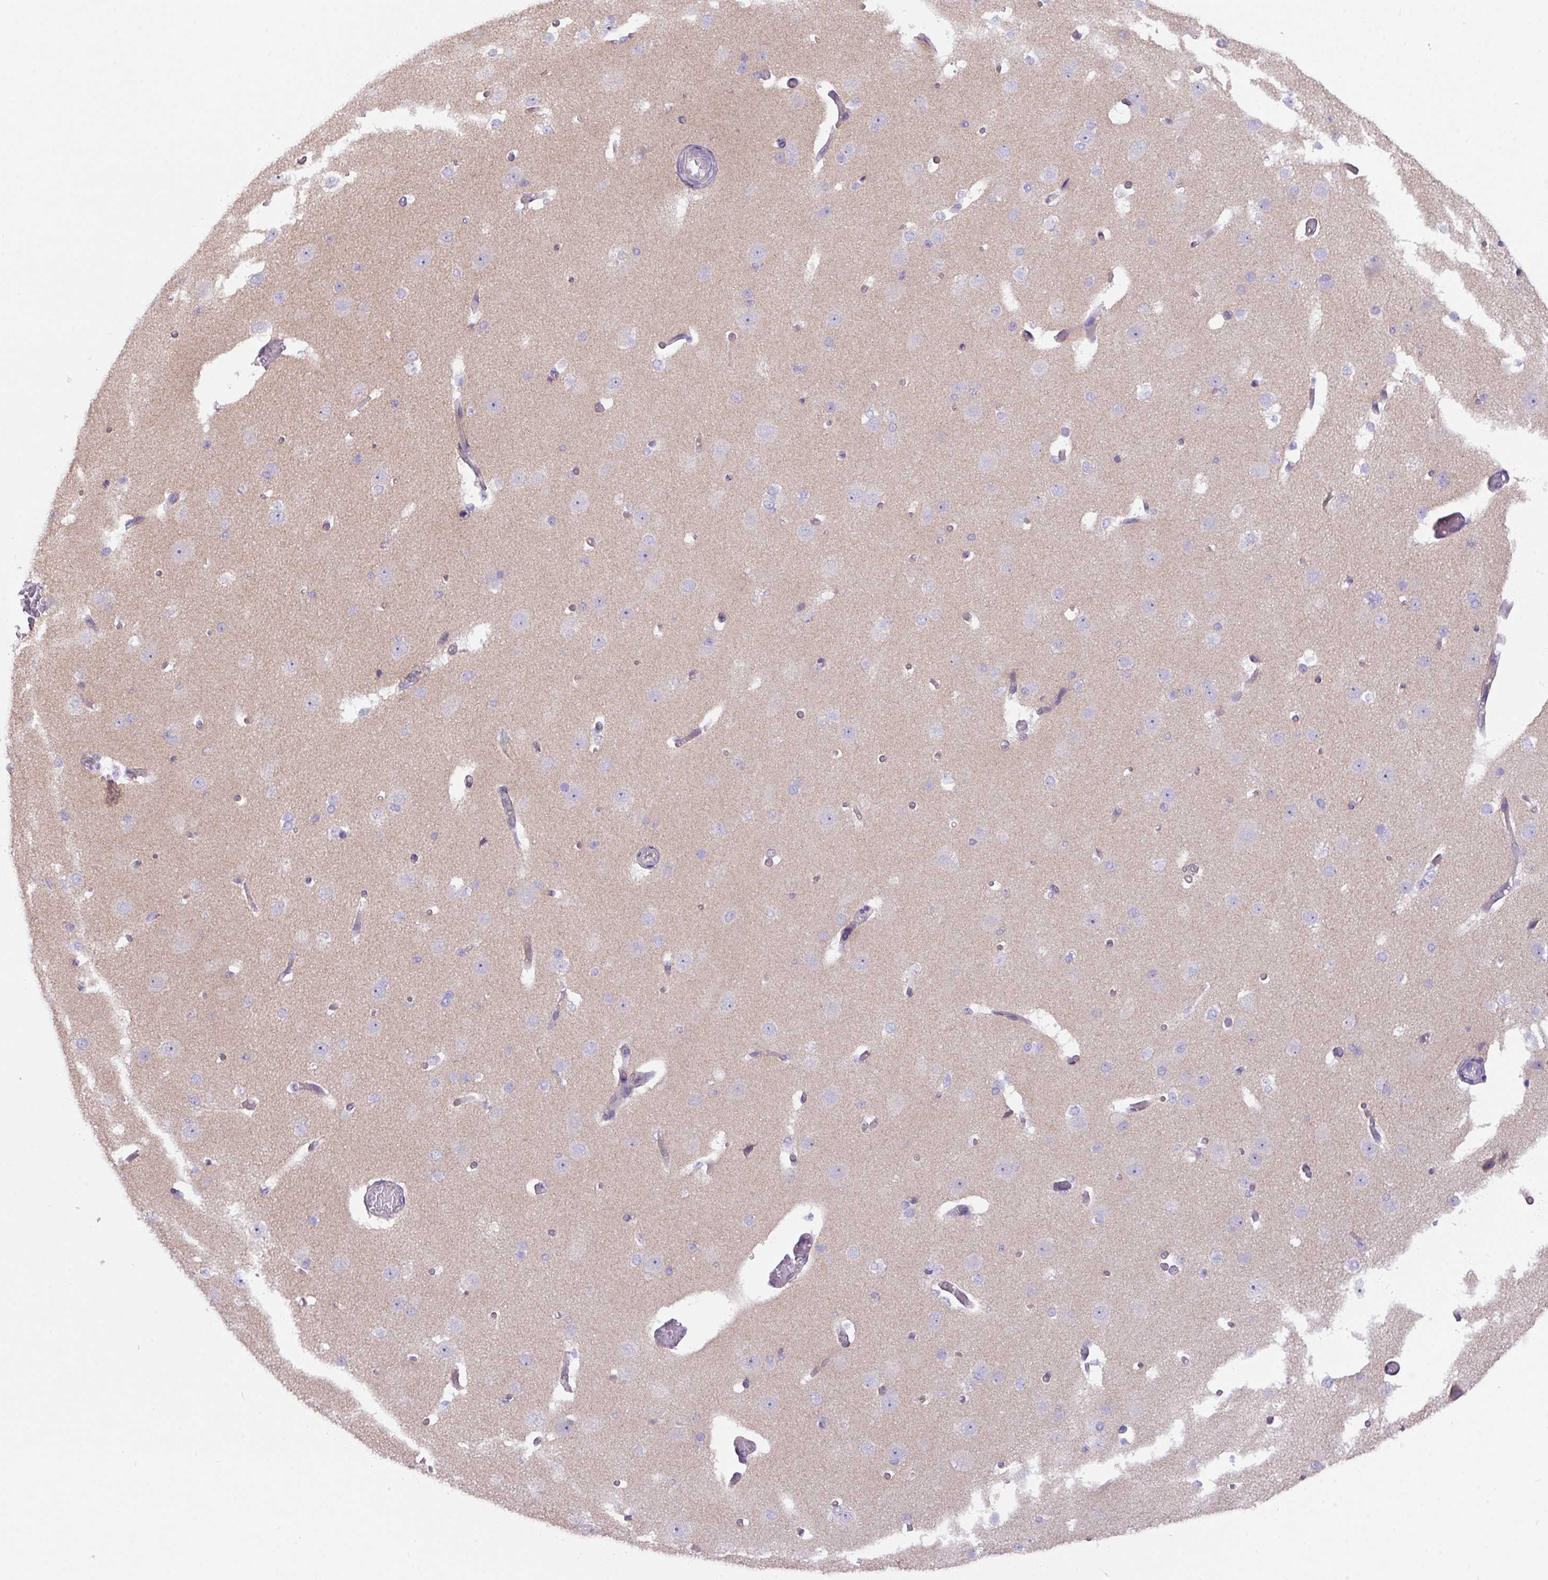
{"staining": {"intensity": "negative", "quantity": "none", "location": "none"}, "tissue": "cerebral cortex", "cell_type": "Endothelial cells", "image_type": "normal", "snomed": [{"axis": "morphology", "description": "Normal tissue, NOS"}, {"axis": "morphology", "description": "Inflammation, NOS"}, {"axis": "topography", "description": "Cerebral cortex"}], "caption": "The immunohistochemistry photomicrograph has no significant positivity in endothelial cells of cerebral cortex. Nuclei are stained in blue.", "gene": "ZNF394", "patient": {"sex": "male", "age": 6}}